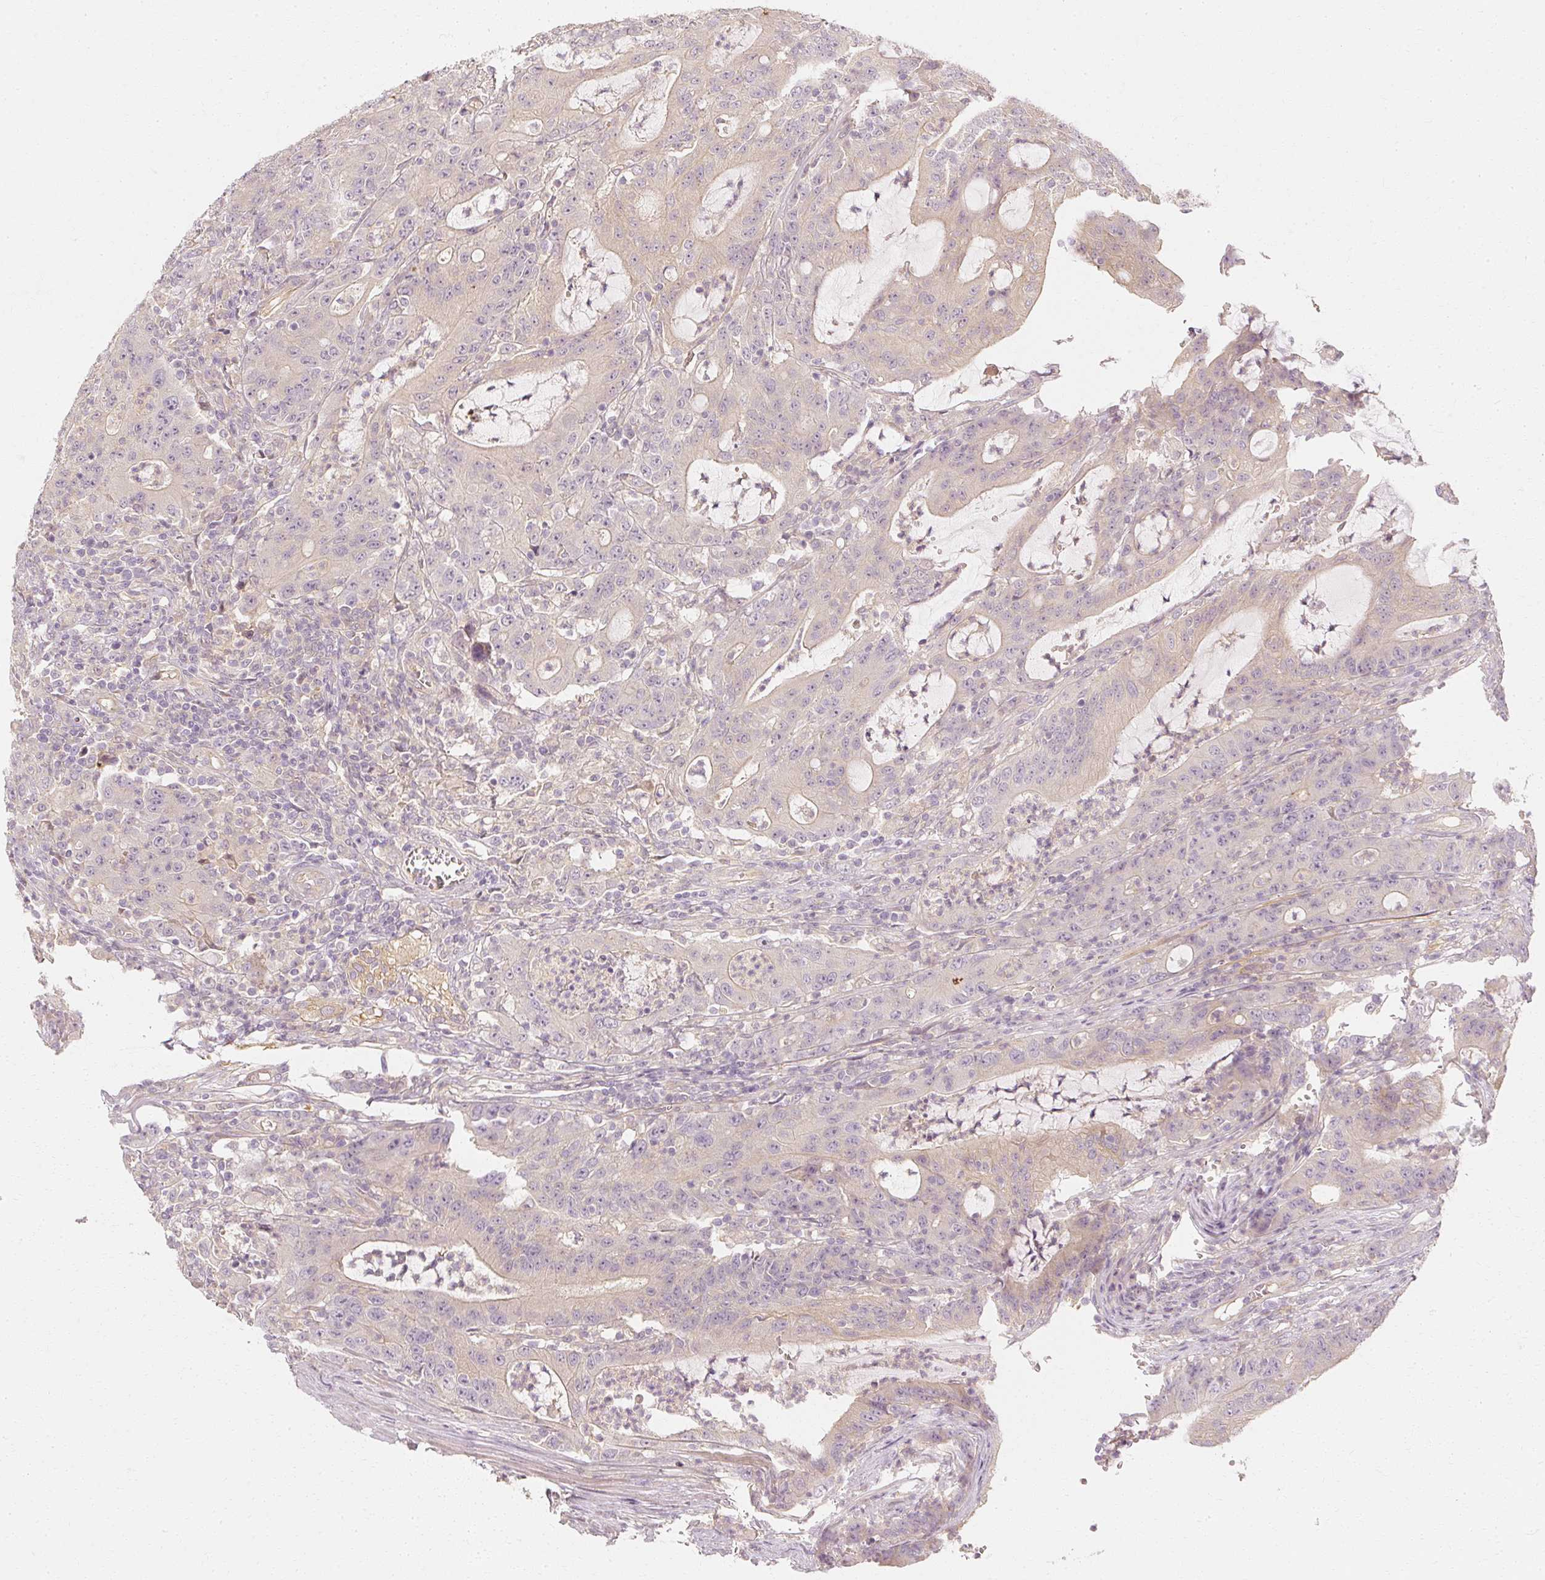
{"staining": {"intensity": "negative", "quantity": "none", "location": "none"}, "tissue": "colorectal cancer", "cell_type": "Tumor cells", "image_type": "cancer", "snomed": [{"axis": "morphology", "description": "Adenocarcinoma, NOS"}, {"axis": "topography", "description": "Colon"}], "caption": "Immunohistochemistry (IHC) of human colorectal cancer (adenocarcinoma) demonstrates no expression in tumor cells.", "gene": "GNAQ", "patient": {"sex": "male", "age": 83}}